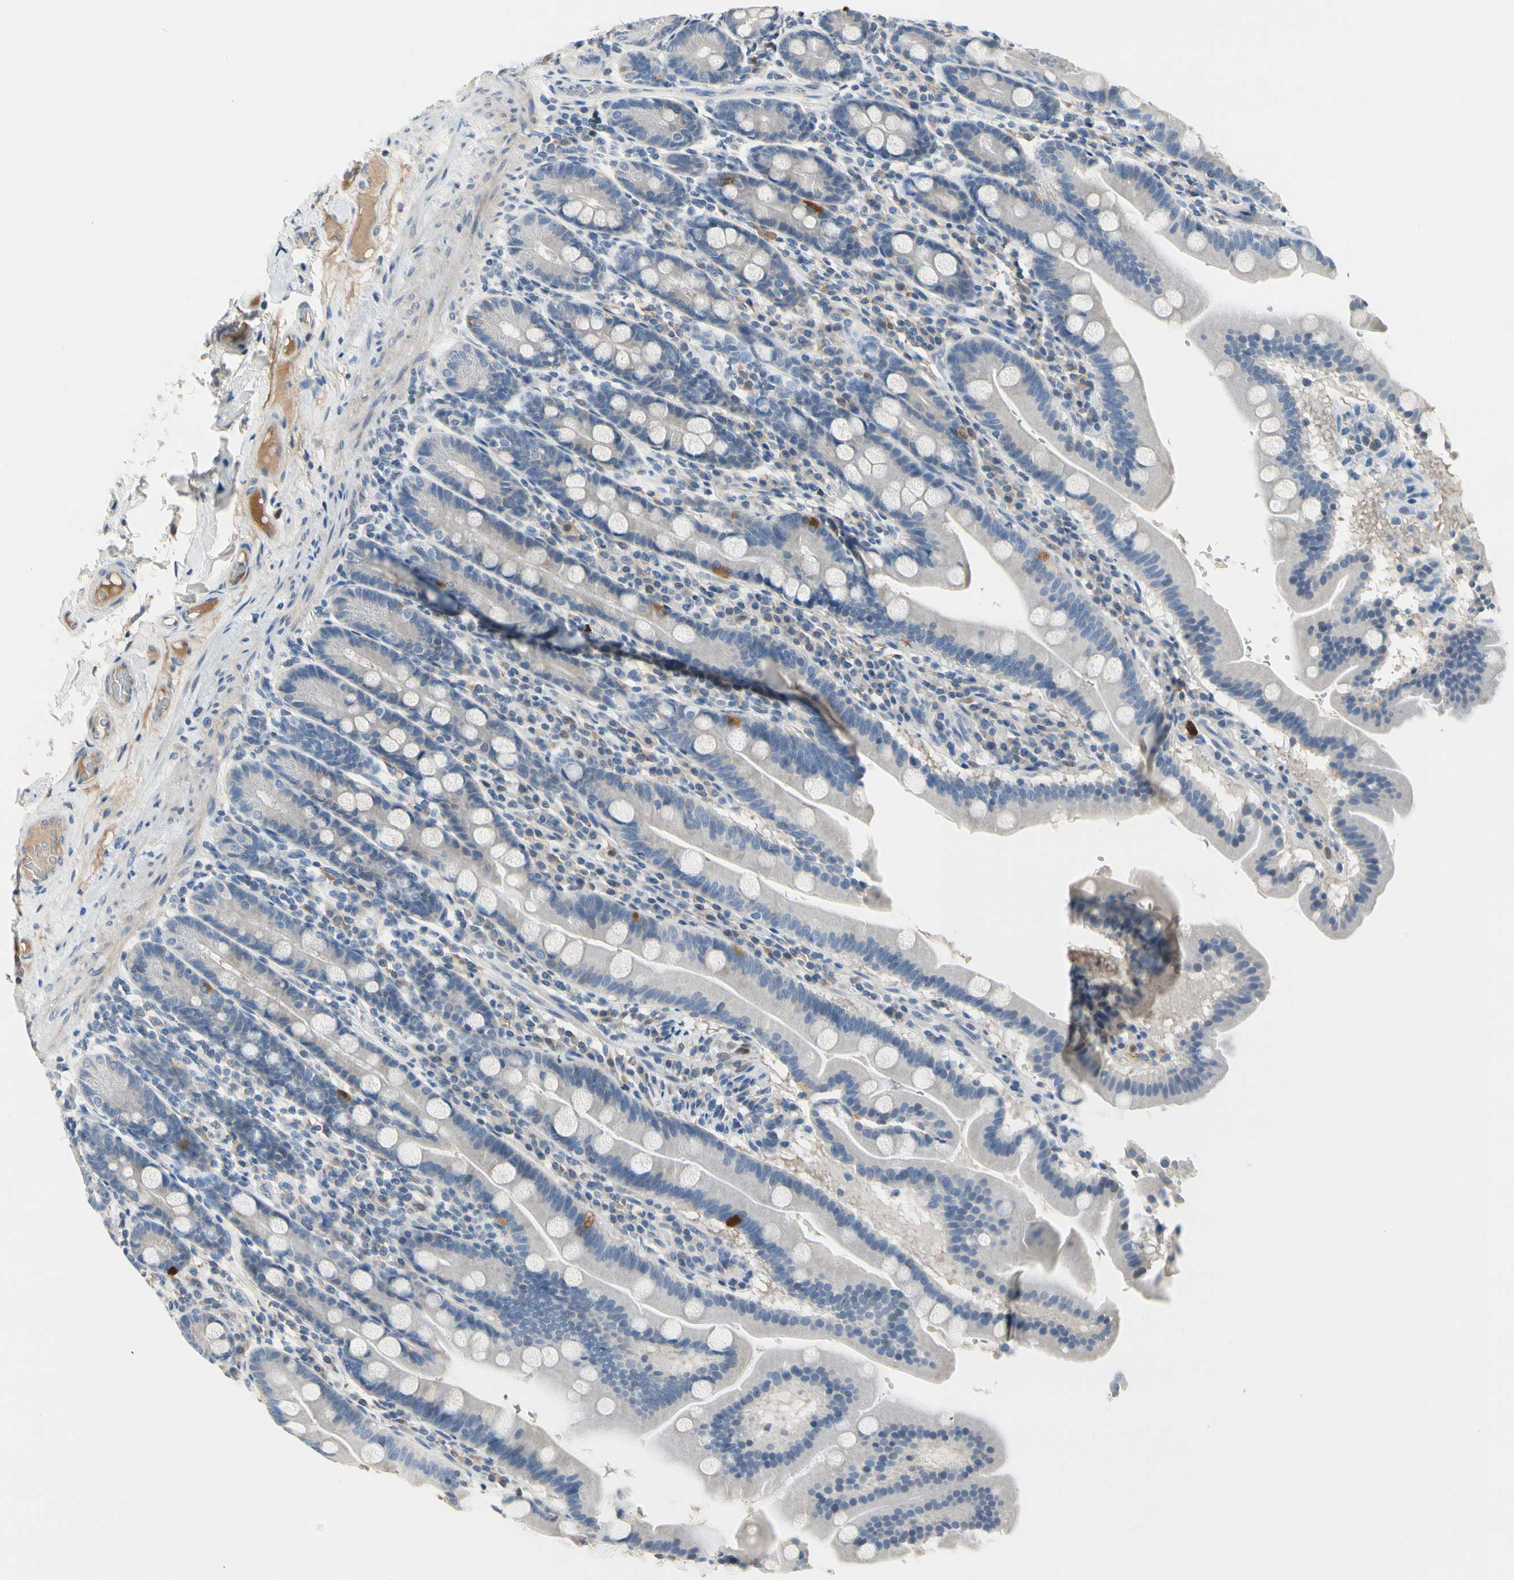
{"staining": {"intensity": "negative", "quantity": "none", "location": "none"}, "tissue": "duodenum", "cell_type": "Glandular cells", "image_type": "normal", "snomed": [{"axis": "morphology", "description": "Normal tissue, NOS"}, {"axis": "topography", "description": "Duodenum"}], "caption": "IHC photomicrograph of benign duodenum: duodenum stained with DAB reveals no significant protein expression in glandular cells. Nuclei are stained in blue.", "gene": "ECRG4", "patient": {"sex": "male", "age": 50}}